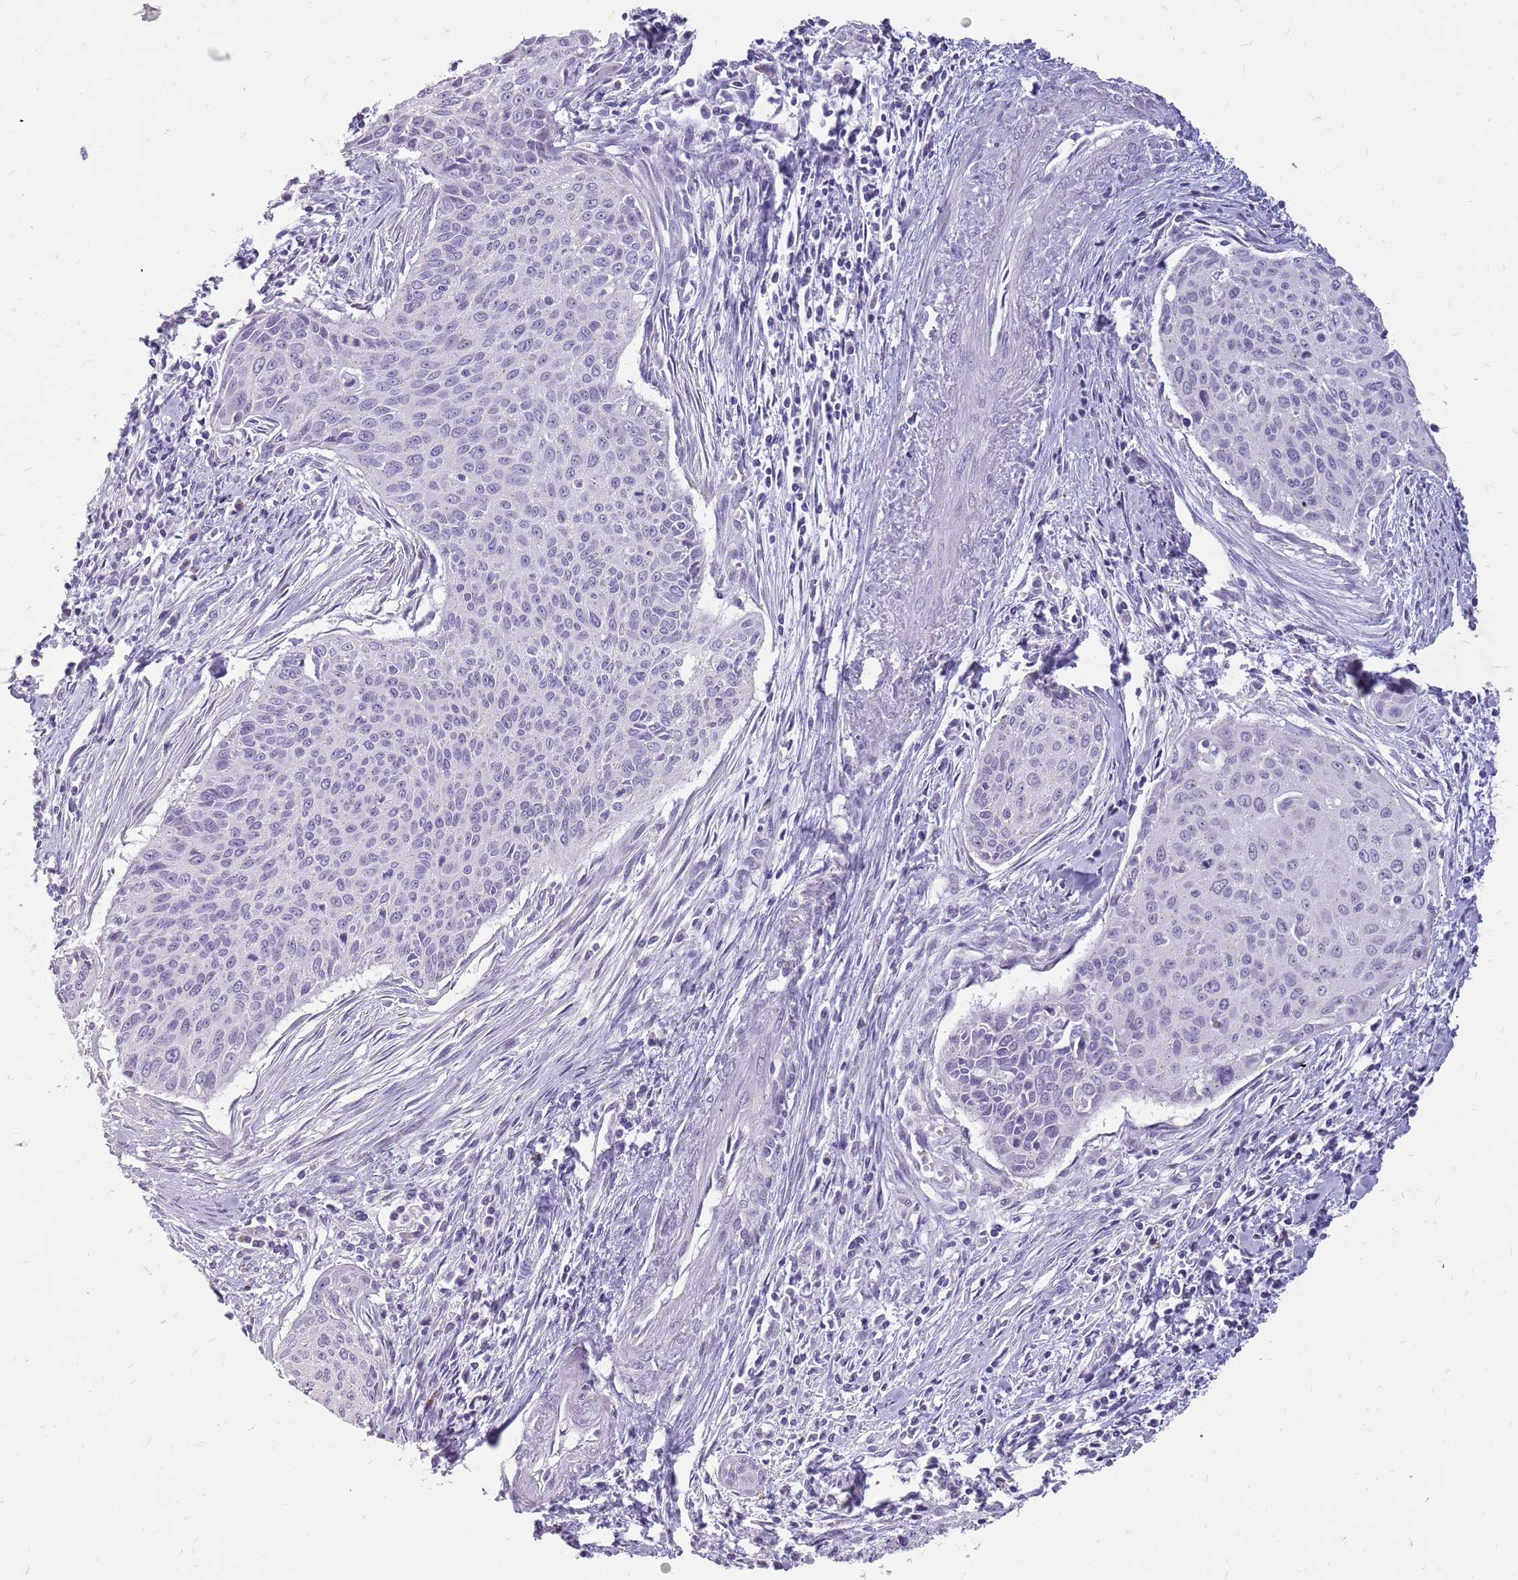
{"staining": {"intensity": "negative", "quantity": "none", "location": "none"}, "tissue": "cervical cancer", "cell_type": "Tumor cells", "image_type": "cancer", "snomed": [{"axis": "morphology", "description": "Squamous cell carcinoma, NOS"}, {"axis": "topography", "description": "Cervix"}], "caption": "Immunohistochemistry of human cervical cancer shows no expression in tumor cells.", "gene": "NEK6", "patient": {"sex": "female", "age": 55}}